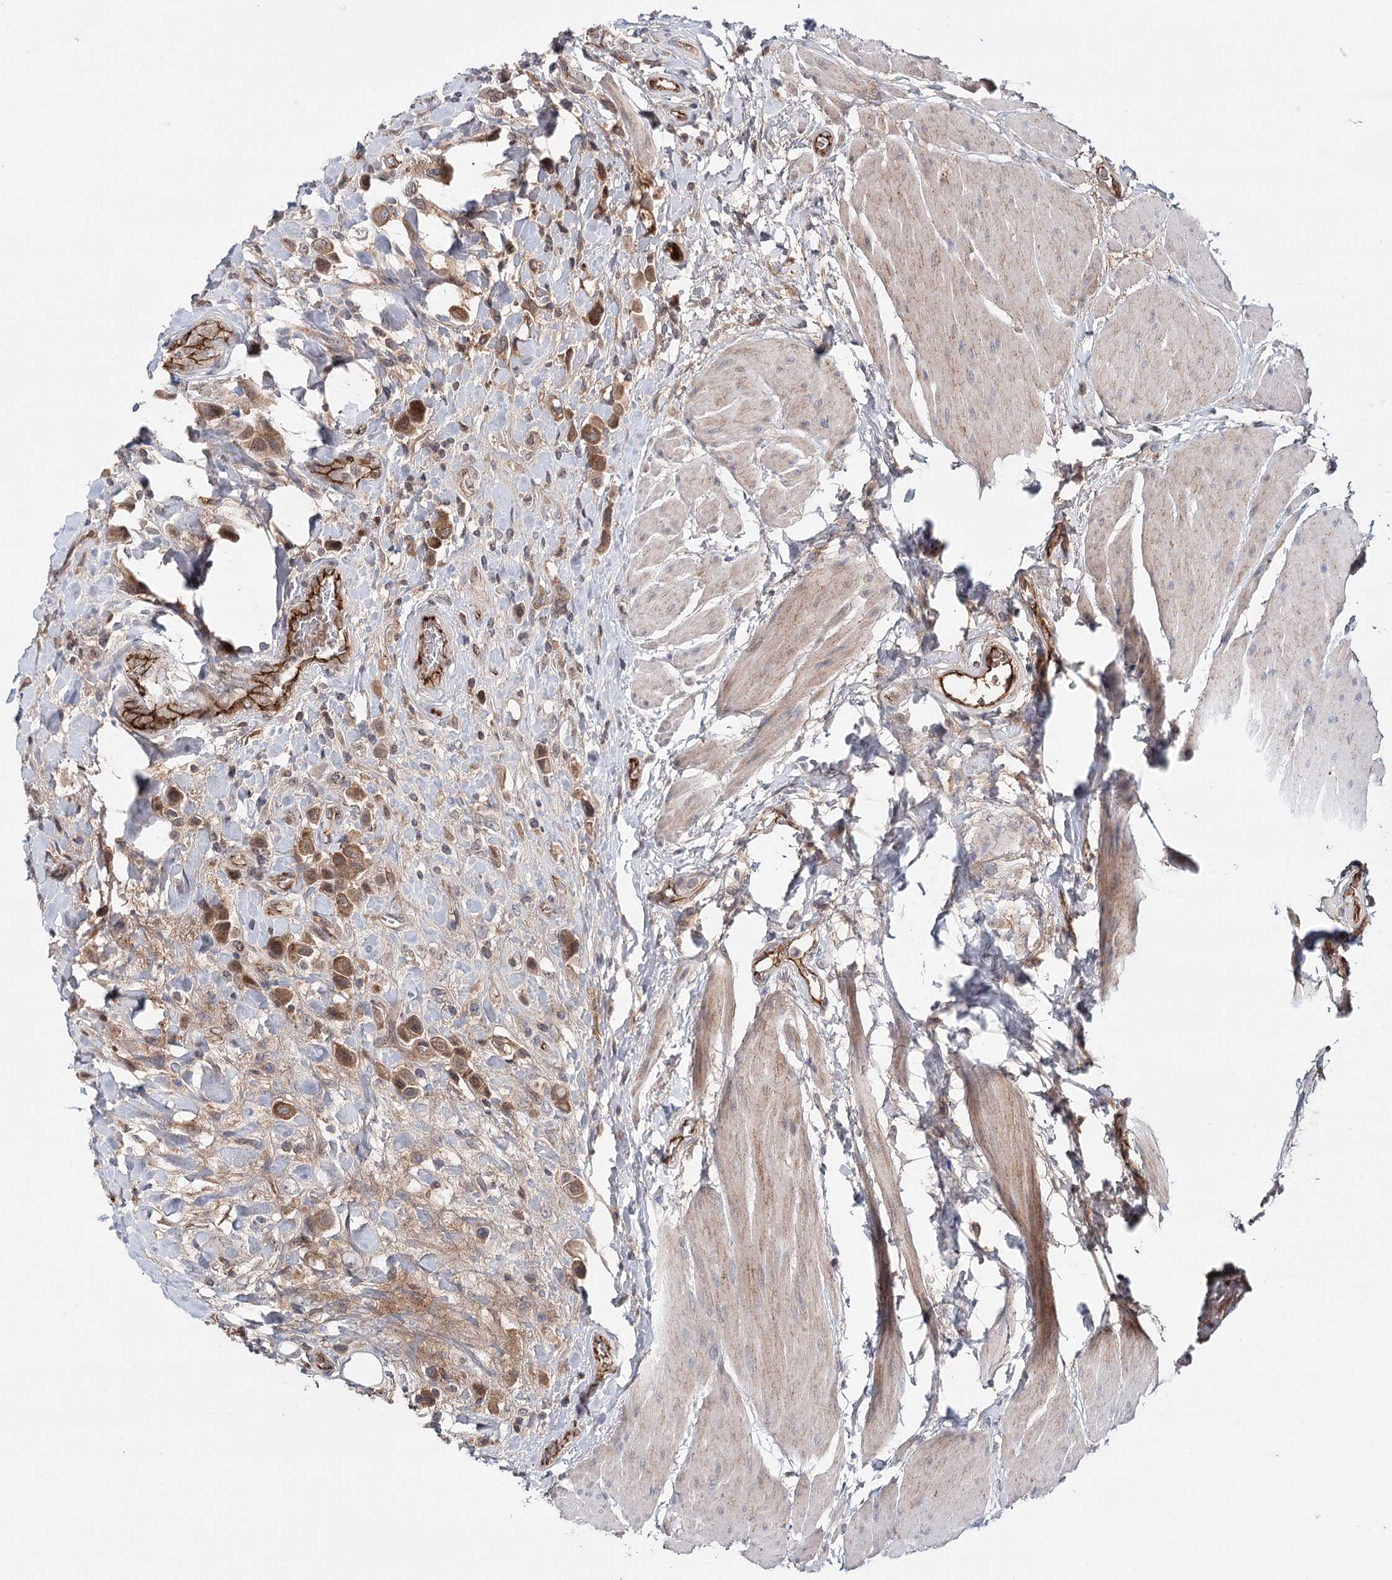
{"staining": {"intensity": "moderate", "quantity": ">75%", "location": "cytoplasmic/membranous"}, "tissue": "urothelial cancer", "cell_type": "Tumor cells", "image_type": "cancer", "snomed": [{"axis": "morphology", "description": "Urothelial carcinoma, High grade"}, {"axis": "topography", "description": "Urinary bladder"}], "caption": "A medium amount of moderate cytoplasmic/membranous positivity is seen in about >75% of tumor cells in urothelial cancer tissue.", "gene": "PKP4", "patient": {"sex": "male", "age": 50}}